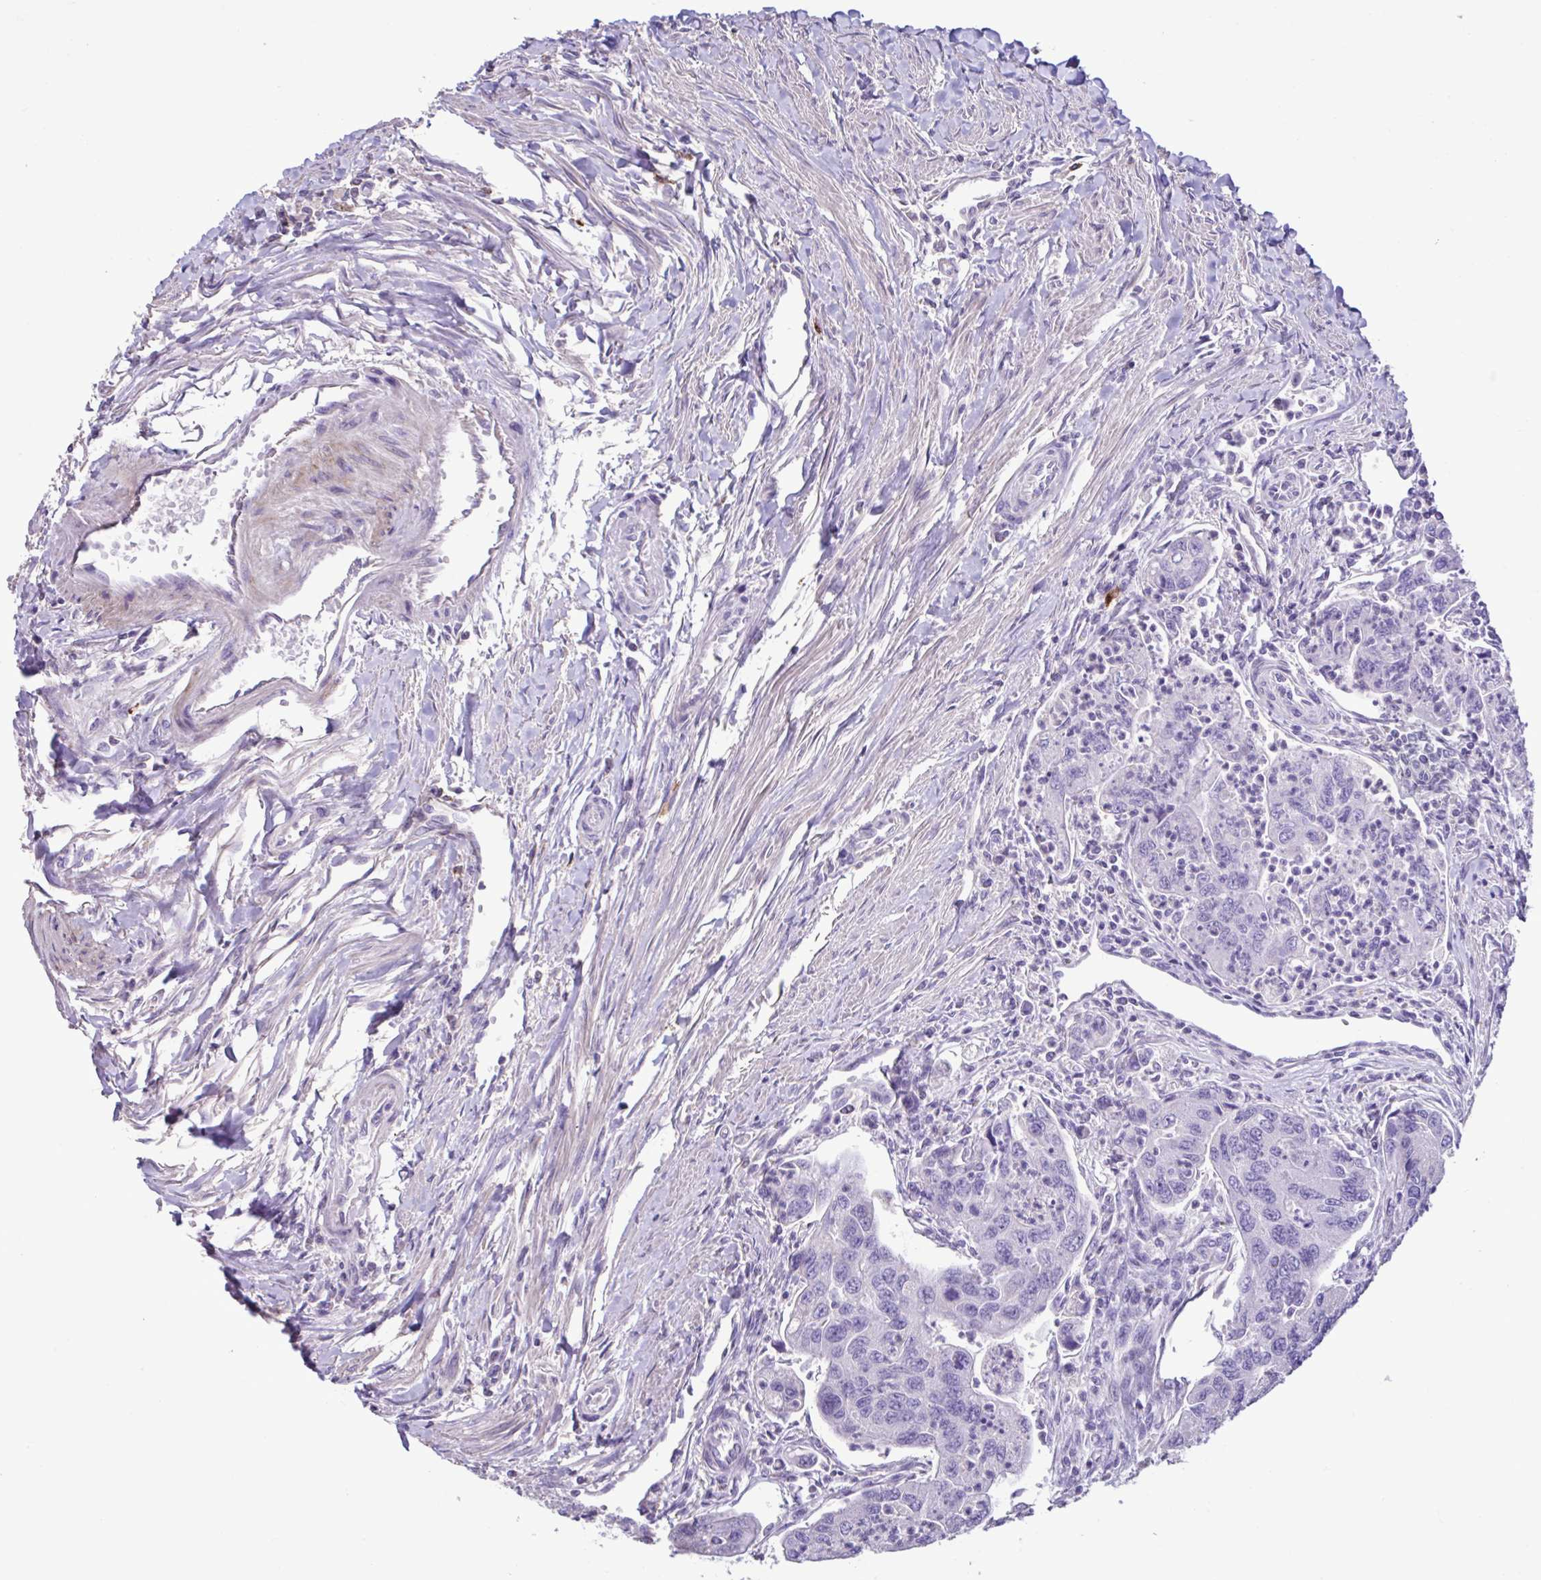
{"staining": {"intensity": "negative", "quantity": "none", "location": "none"}, "tissue": "colorectal cancer", "cell_type": "Tumor cells", "image_type": "cancer", "snomed": [{"axis": "morphology", "description": "Adenocarcinoma, NOS"}, {"axis": "topography", "description": "Colon"}], "caption": "Tumor cells show no significant protein staining in adenocarcinoma (colorectal).", "gene": "PLA2G4E", "patient": {"sex": "female", "age": 67}}